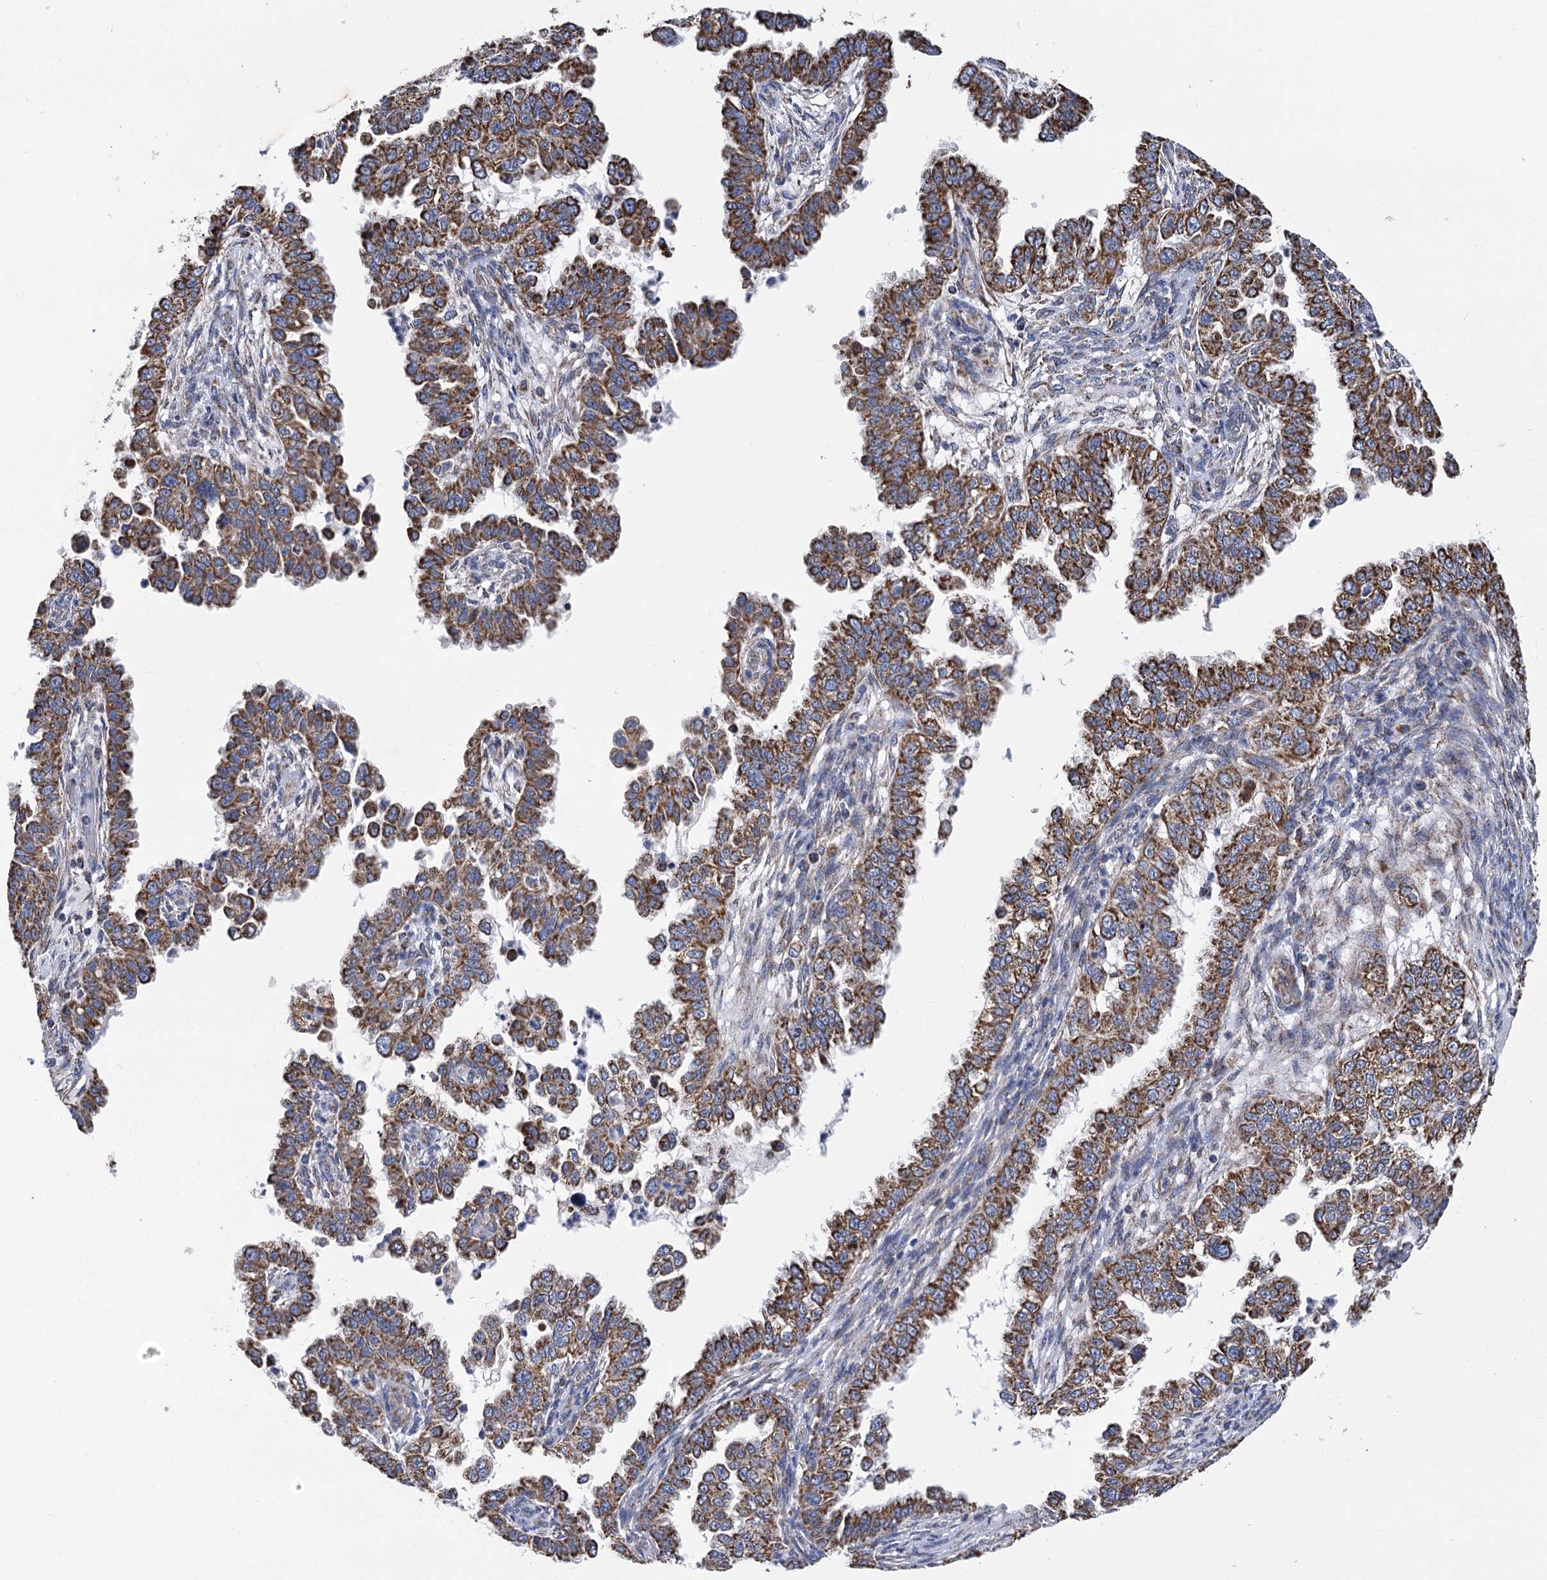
{"staining": {"intensity": "moderate", "quantity": ">75%", "location": "cytoplasmic/membranous"}, "tissue": "endometrial cancer", "cell_type": "Tumor cells", "image_type": "cancer", "snomed": [{"axis": "morphology", "description": "Adenocarcinoma, NOS"}, {"axis": "topography", "description": "Endometrium"}], "caption": "Endometrial cancer was stained to show a protein in brown. There is medium levels of moderate cytoplasmic/membranous staining in about >75% of tumor cells. (brown staining indicates protein expression, while blue staining denotes nuclei).", "gene": "CCDC73", "patient": {"sex": "female", "age": 85}}